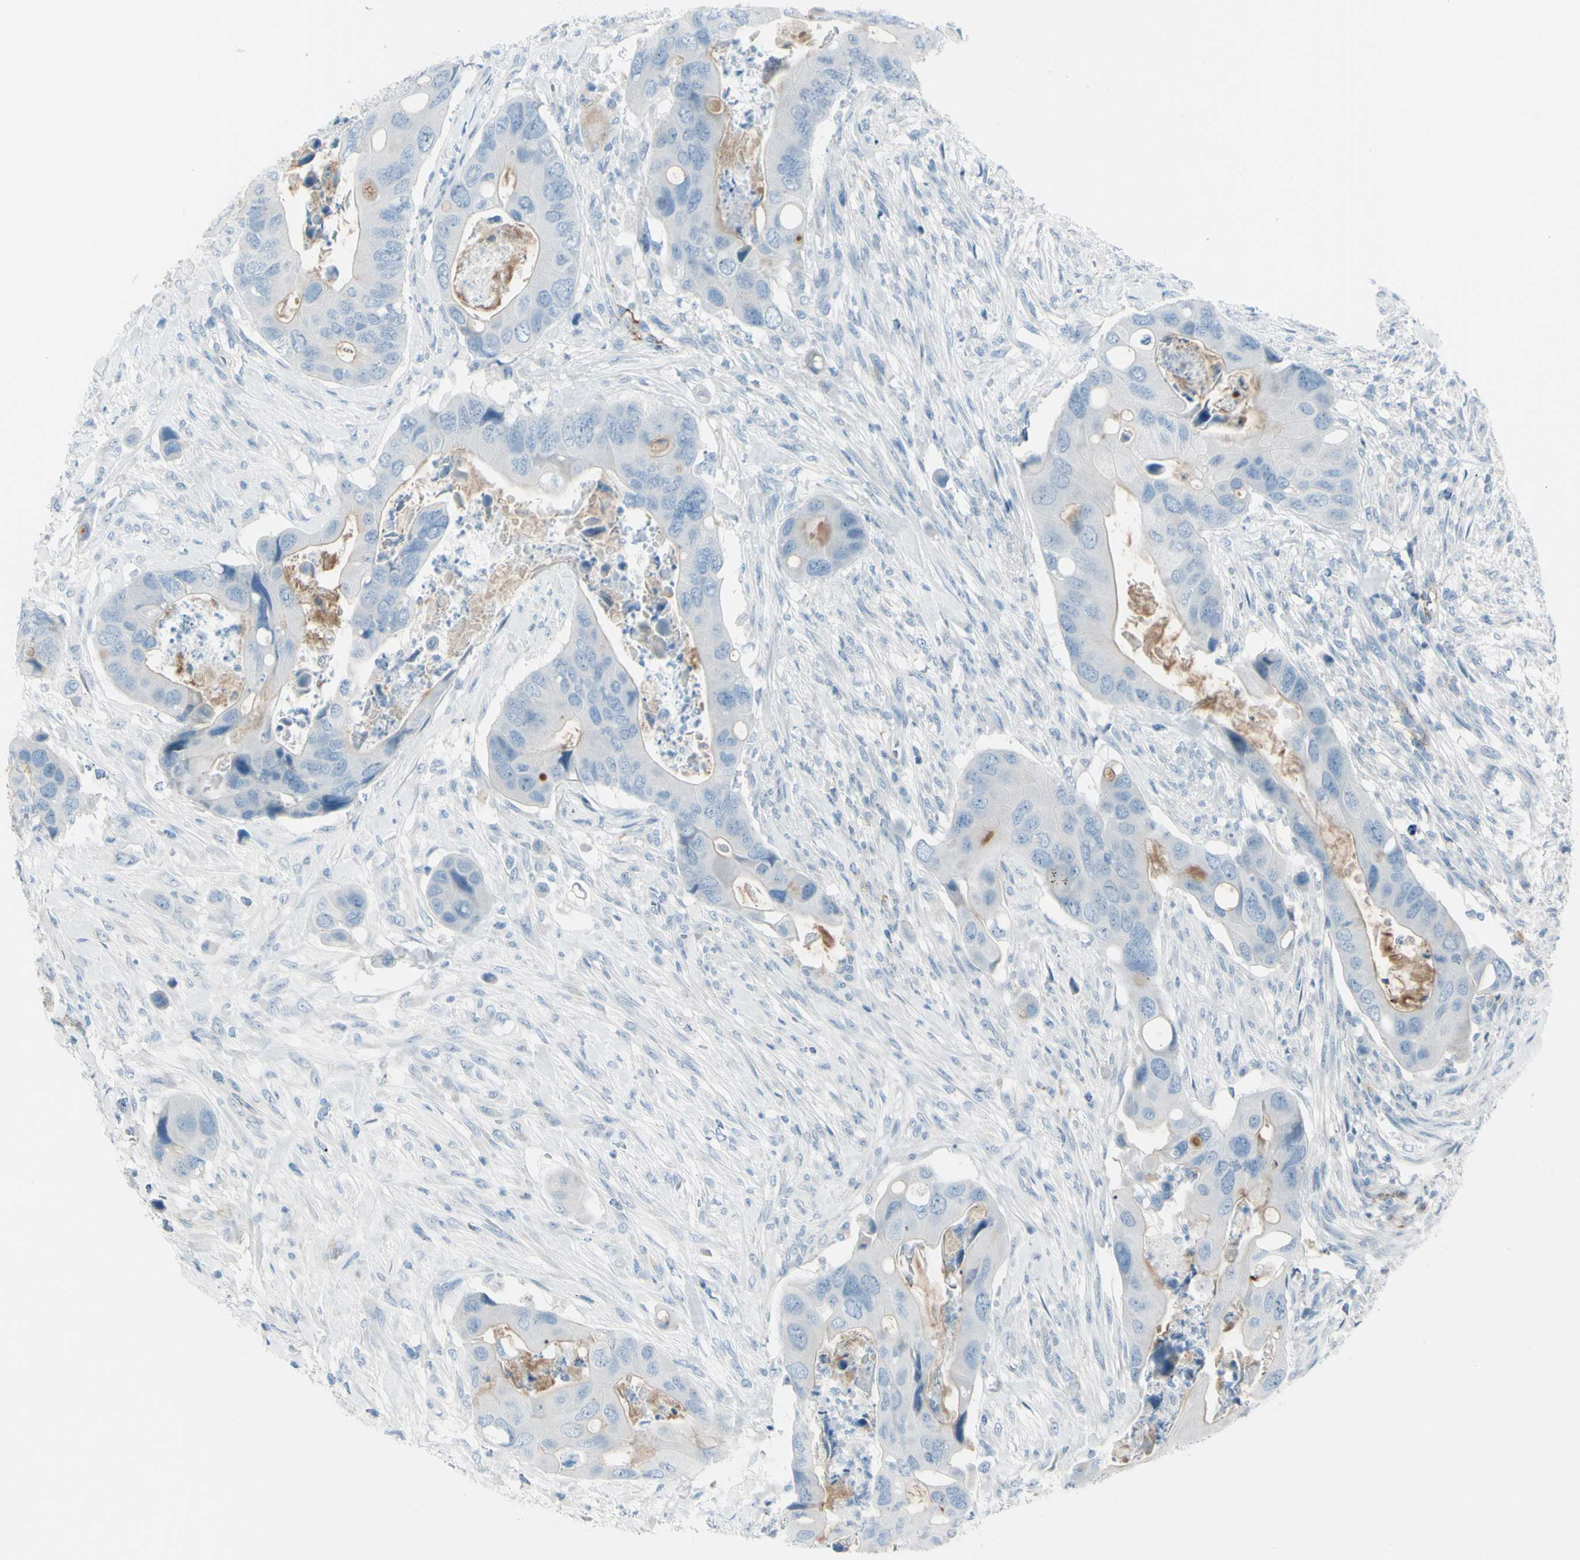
{"staining": {"intensity": "negative", "quantity": "none", "location": "none"}, "tissue": "colorectal cancer", "cell_type": "Tumor cells", "image_type": "cancer", "snomed": [{"axis": "morphology", "description": "Adenocarcinoma, NOS"}, {"axis": "topography", "description": "Rectum"}], "caption": "Tumor cells show no significant protein positivity in colorectal cancer. Brightfield microscopy of immunohistochemistry stained with DAB (3,3'-diaminobenzidine) (brown) and hematoxylin (blue), captured at high magnification.", "gene": "GPR34", "patient": {"sex": "female", "age": 57}}